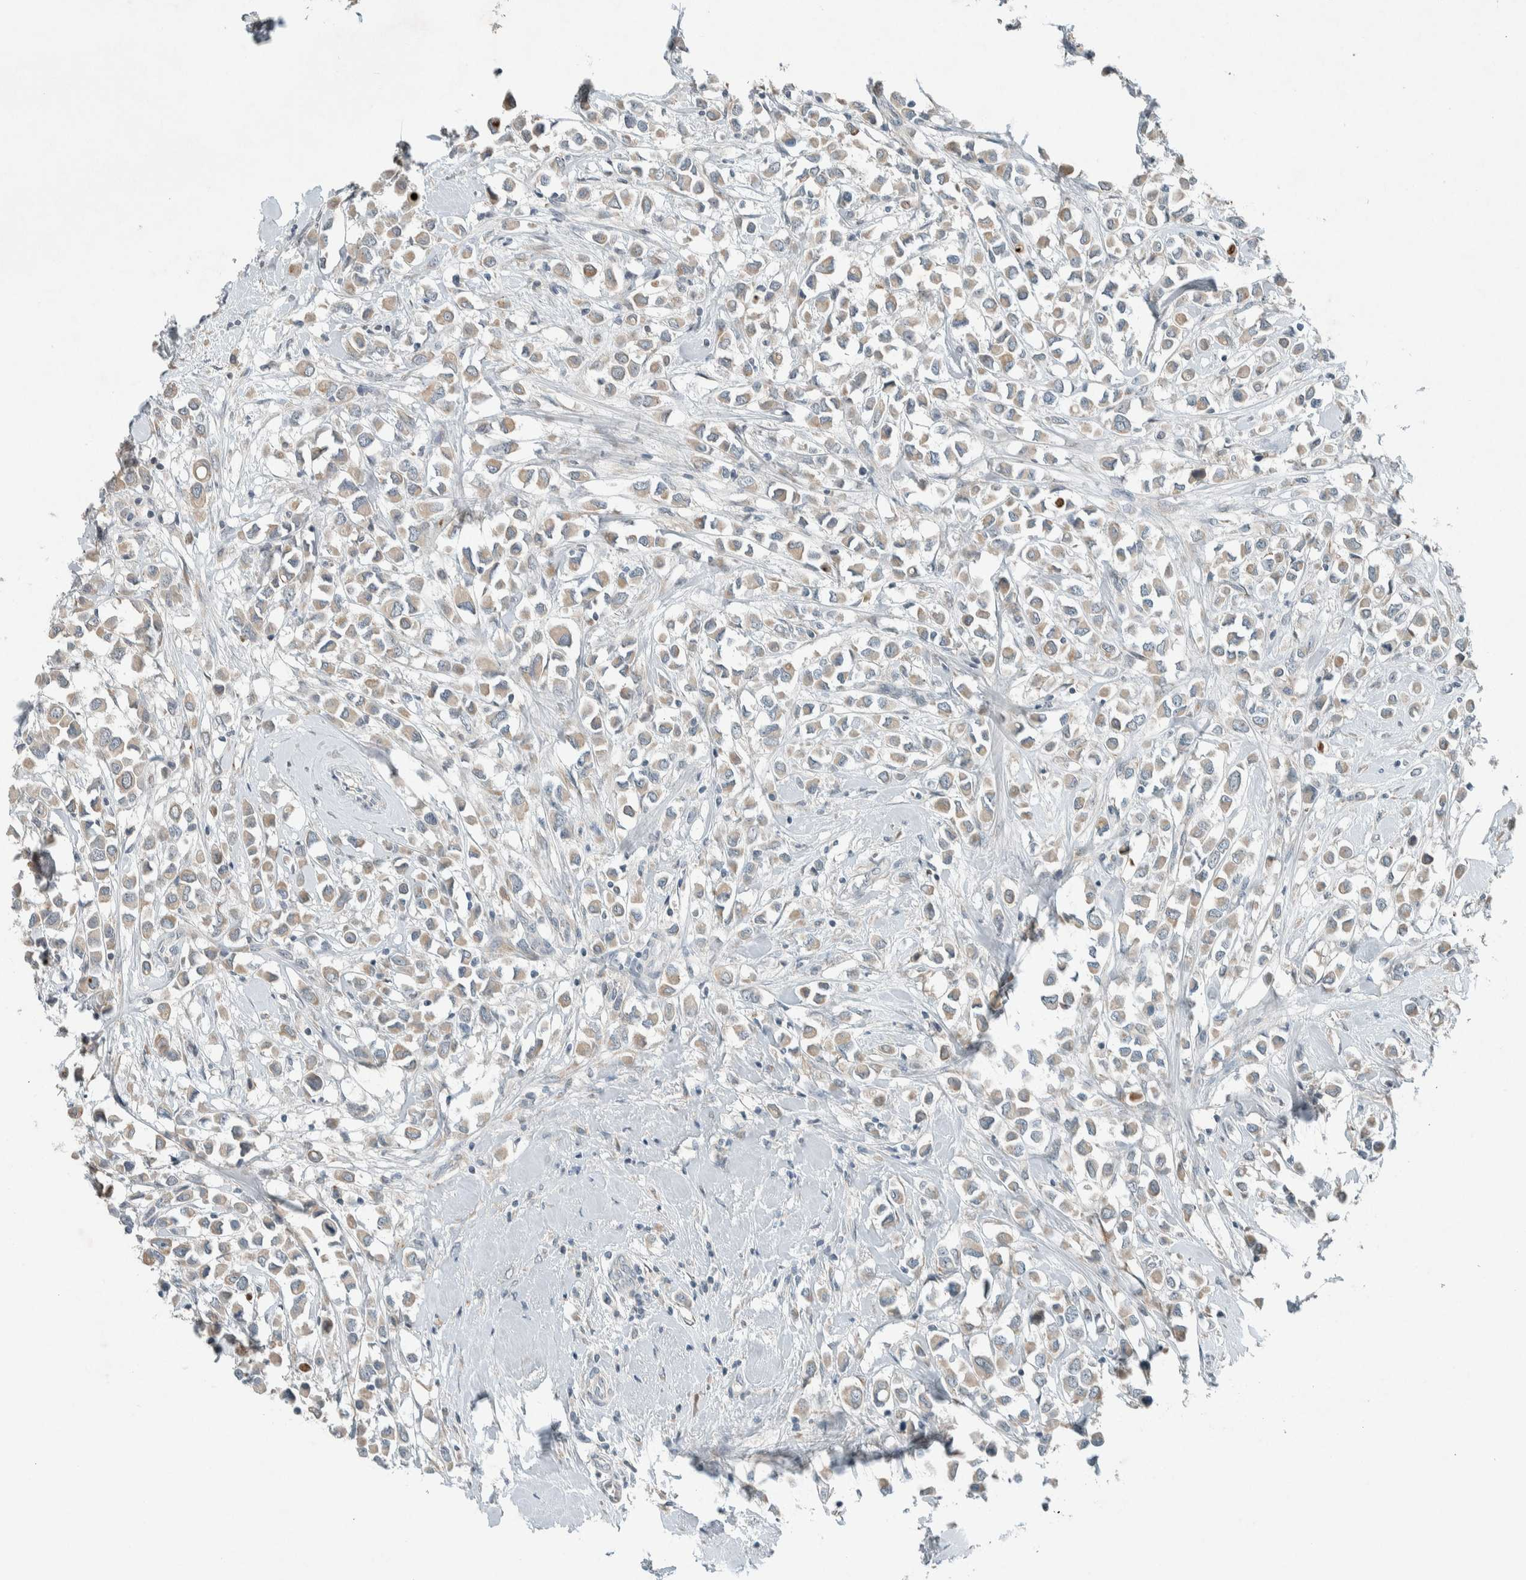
{"staining": {"intensity": "weak", "quantity": "25%-75%", "location": "cytoplasmic/membranous"}, "tissue": "breast cancer", "cell_type": "Tumor cells", "image_type": "cancer", "snomed": [{"axis": "morphology", "description": "Duct carcinoma"}, {"axis": "topography", "description": "Breast"}], "caption": "Immunohistochemical staining of human invasive ductal carcinoma (breast) reveals low levels of weak cytoplasmic/membranous protein positivity in about 25%-75% of tumor cells.", "gene": "CERCAM", "patient": {"sex": "female", "age": 61}}